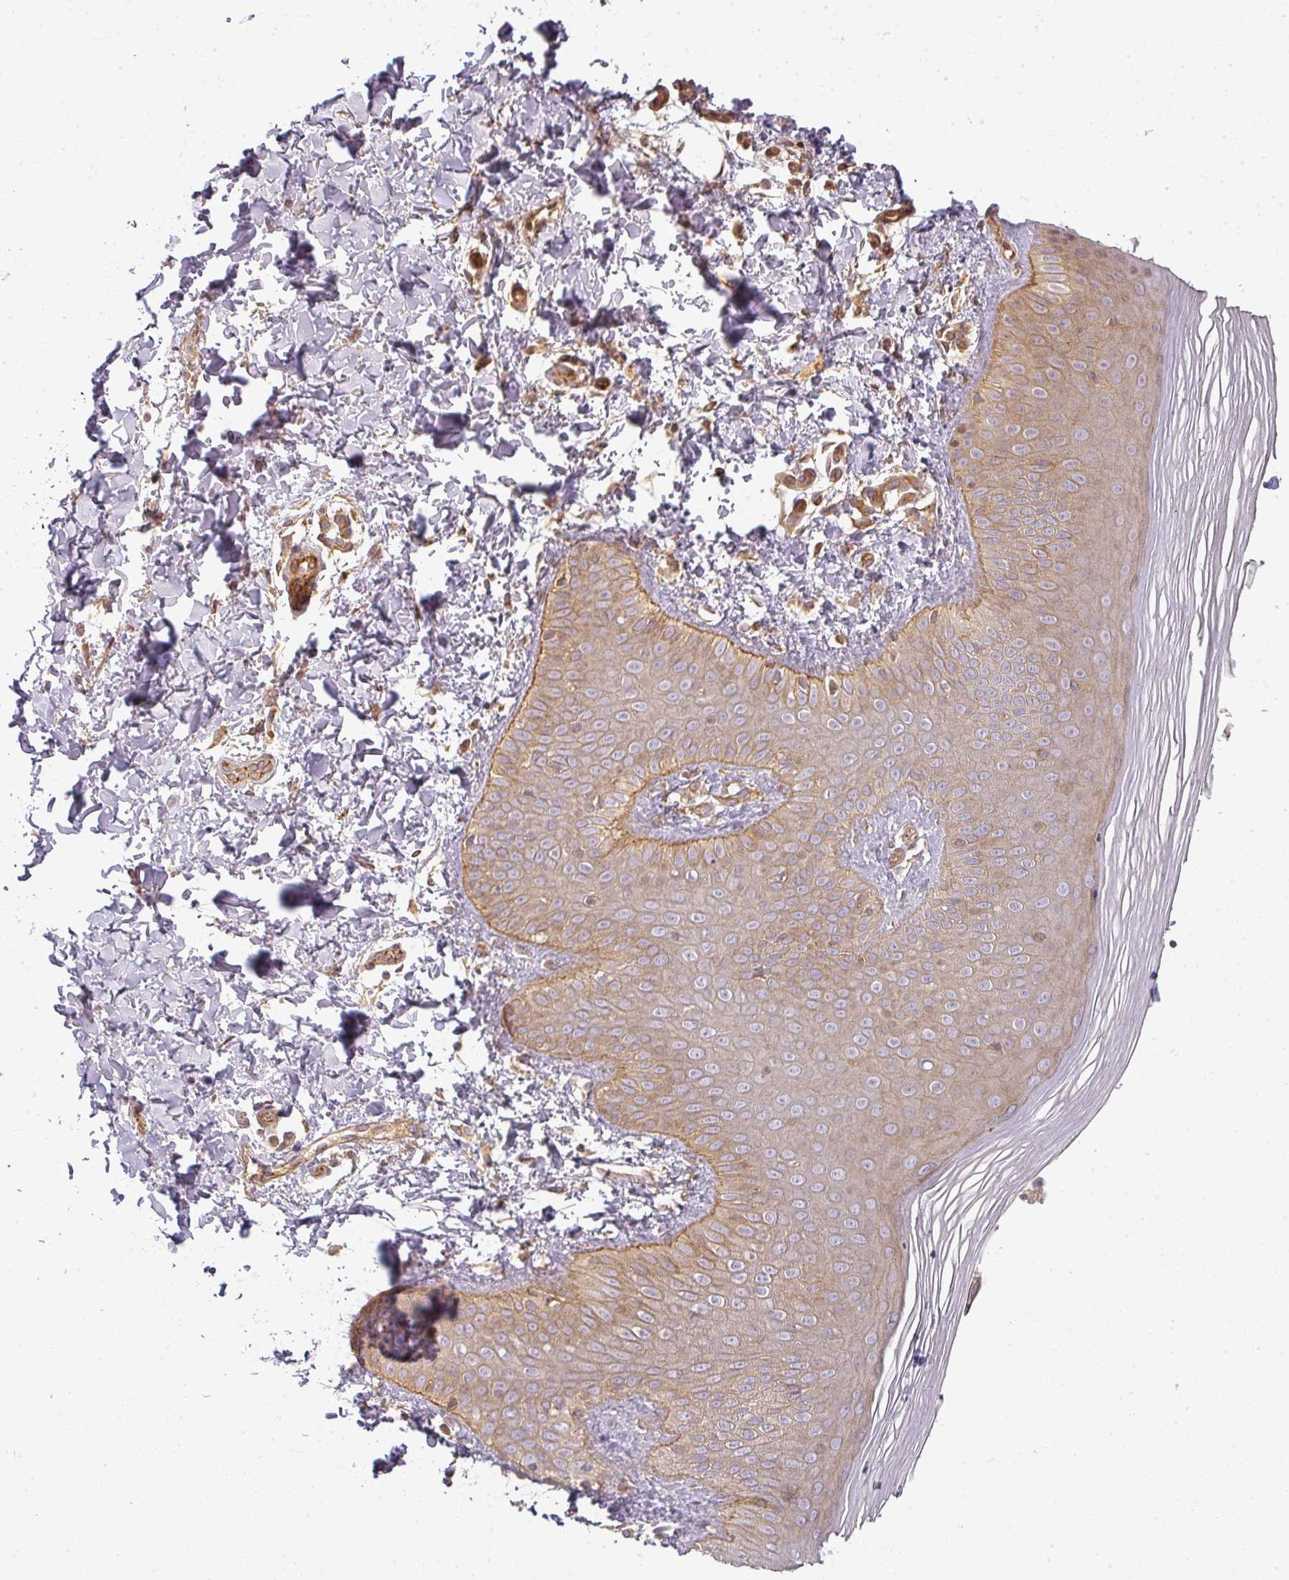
{"staining": {"intensity": "moderate", "quantity": "25%-75%", "location": "cytoplasmic/membranous"}, "tissue": "skin", "cell_type": "Epidermal cells", "image_type": "normal", "snomed": [{"axis": "morphology", "description": "Normal tissue, NOS"}, {"axis": "morphology", "description": "Inflammation, NOS"}, {"axis": "topography", "description": "Soft tissue"}, {"axis": "topography", "description": "Anal"}], "caption": "Immunohistochemical staining of normal human skin displays 25%-75% levels of moderate cytoplasmic/membranous protein expression in about 25%-75% of epidermal cells.", "gene": "CNOT1", "patient": {"sex": "female", "age": 15}}